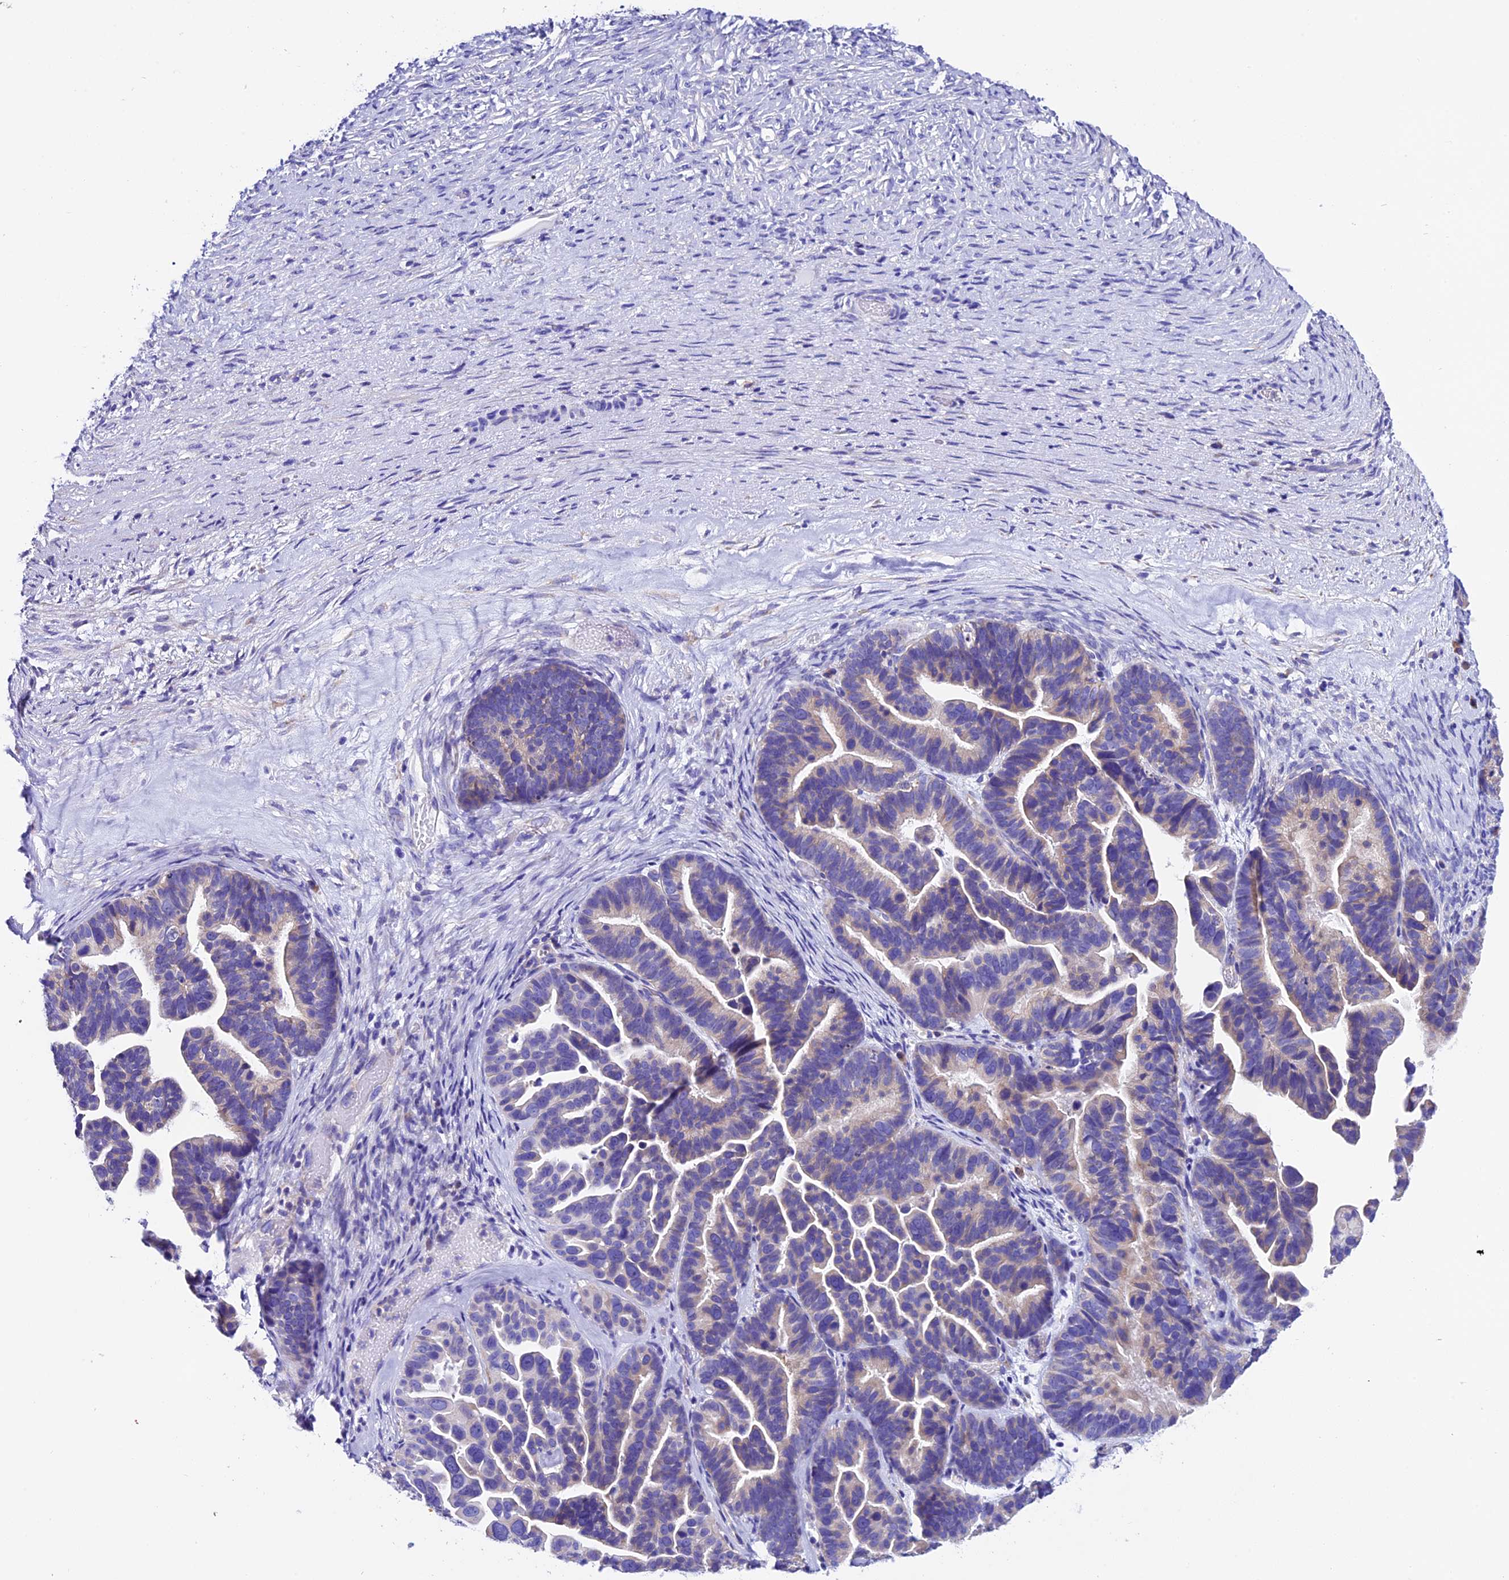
{"staining": {"intensity": "weak", "quantity": "<25%", "location": "cytoplasmic/membranous"}, "tissue": "ovarian cancer", "cell_type": "Tumor cells", "image_type": "cancer", "snomed": [{"axis": "morphology", "description": "Cystadenocarcinoma, serous, NOS"}, {"axis": "topography", "description": "Ovary"}], "caption": "The micrograph shows no staining of tumor cells in ovarian cancer (serous cystadenocarcinoma).", "gene": "COMTD1", "patient": {"sex": "female", "age": 56}}